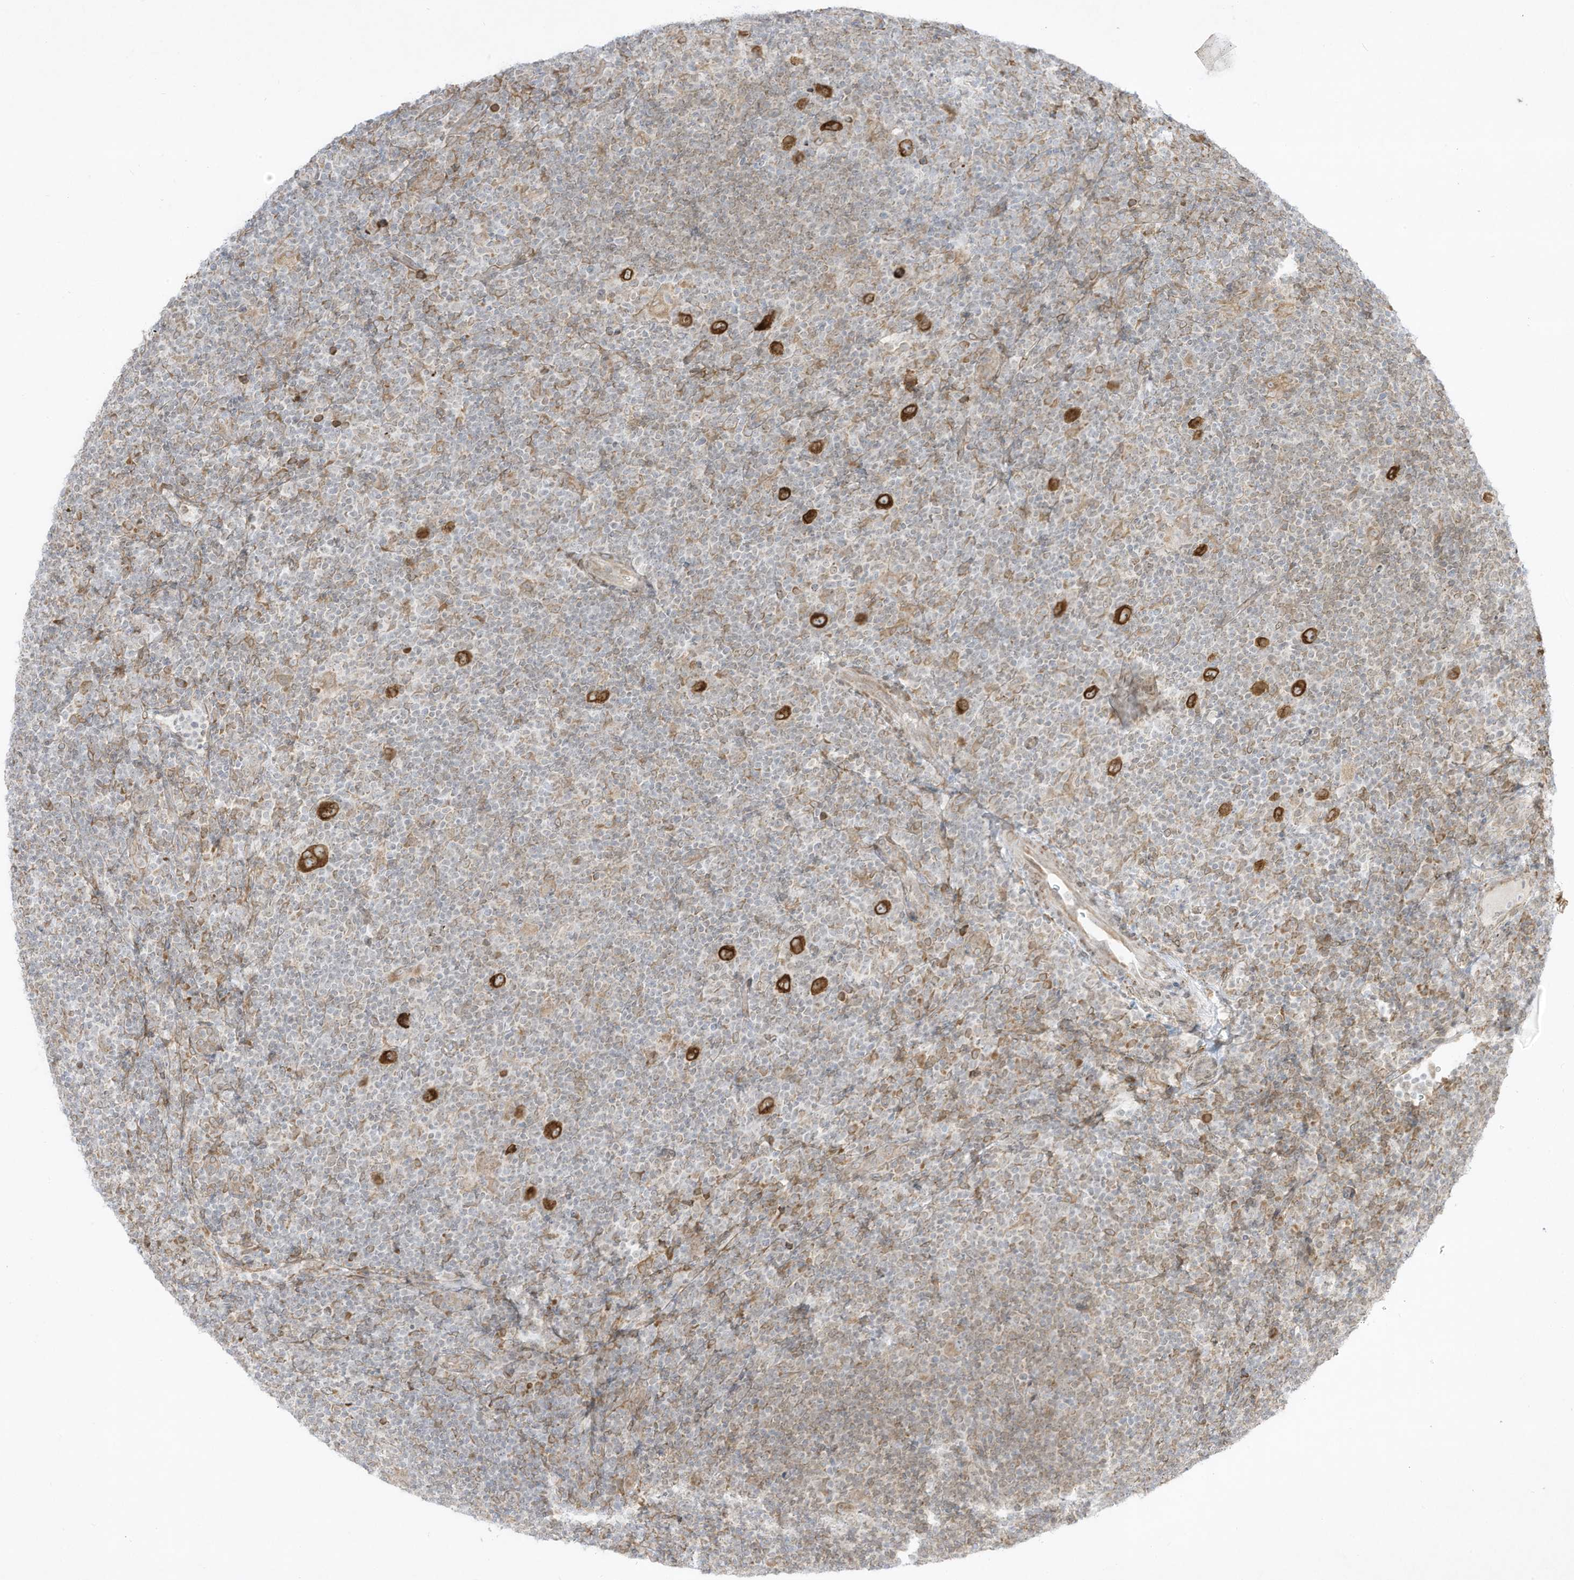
{"staining": {"intensity": "strong", "quantity": ">75%", "location": "cytoplasmic/membranous"}, "tissue": "lymphoma", "cell_type": "Tumor cells", "image_type": "cancer", "snomed": [{"axis": "morphology", "description": "Hodgkin's disease, NOS"}, {"axis": "topography", "description": "Lymph node"}], "caption": "Immunohistochemistry (IHC) of lymphoma shows high levels of strong cytoplasmic/membranous expression in approximately >75% of tumor cells.", "gene": "PTK6", "patient": {"sex": "female", "age": 57}}